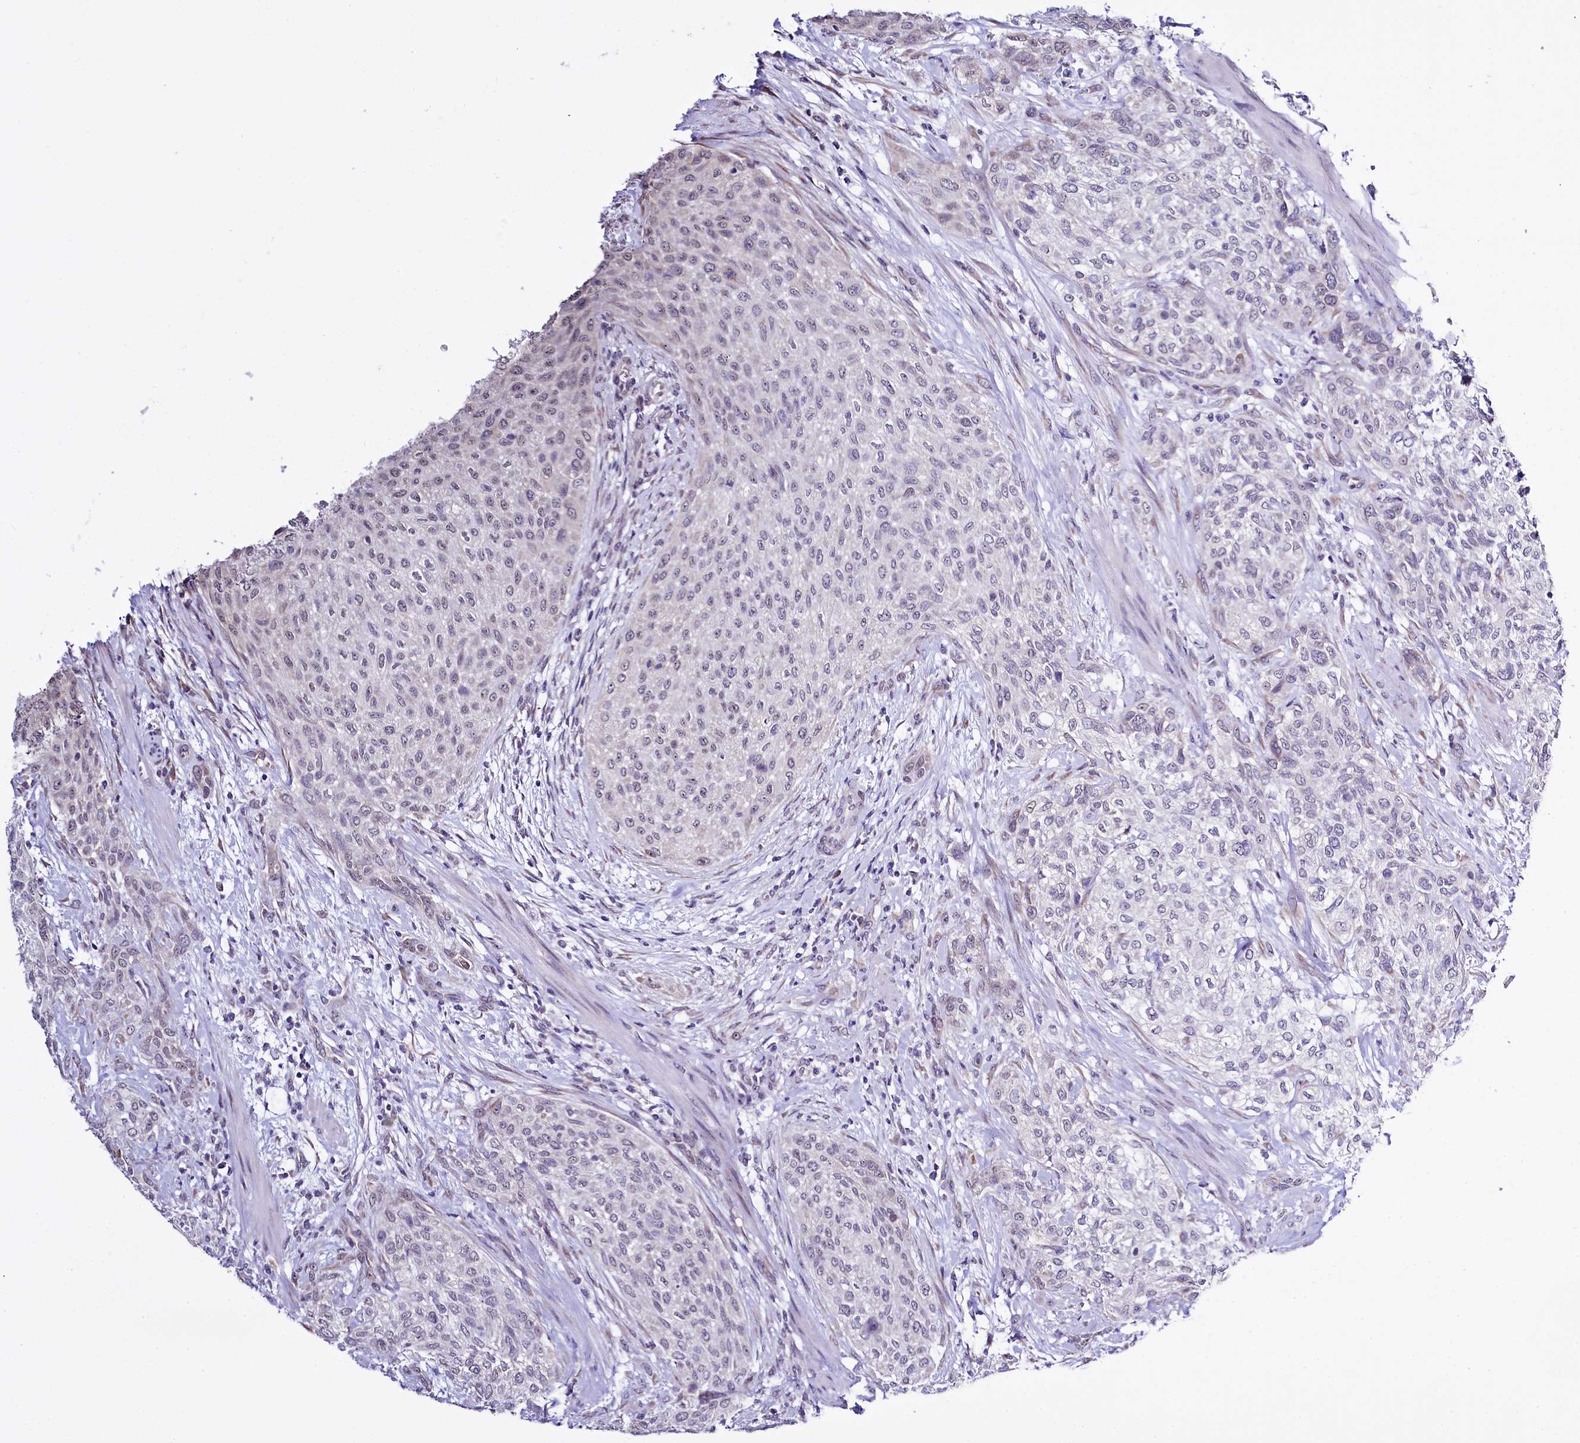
{"staining": {"intensity": "weak", "quantity": "25%-75%", "location": "nuclear"}, "tissue": "urothelial cancer", "cell_type": "Tumor cells", "image_type": "cancer", "snomed": [{"axis": "morphology", "description": "Normal tissue, NOS"}, {"axis": "morphology", "description": "Urothelial carcinoma, NOS"}, {"axis": "topography", "description": "Urinary bladder"}, {"axis": "topography", "description": "Peripheral nerve tissue"}], "caption": "The immunohistochemical stain highlights weak nuclear expression in tumor cells of urothelial cancer tissue. (DAB = brown stain, brightfield microscopy at high magnification).", "gene": "SPATS2", "patient": {"sex": "male", "age": 35}}